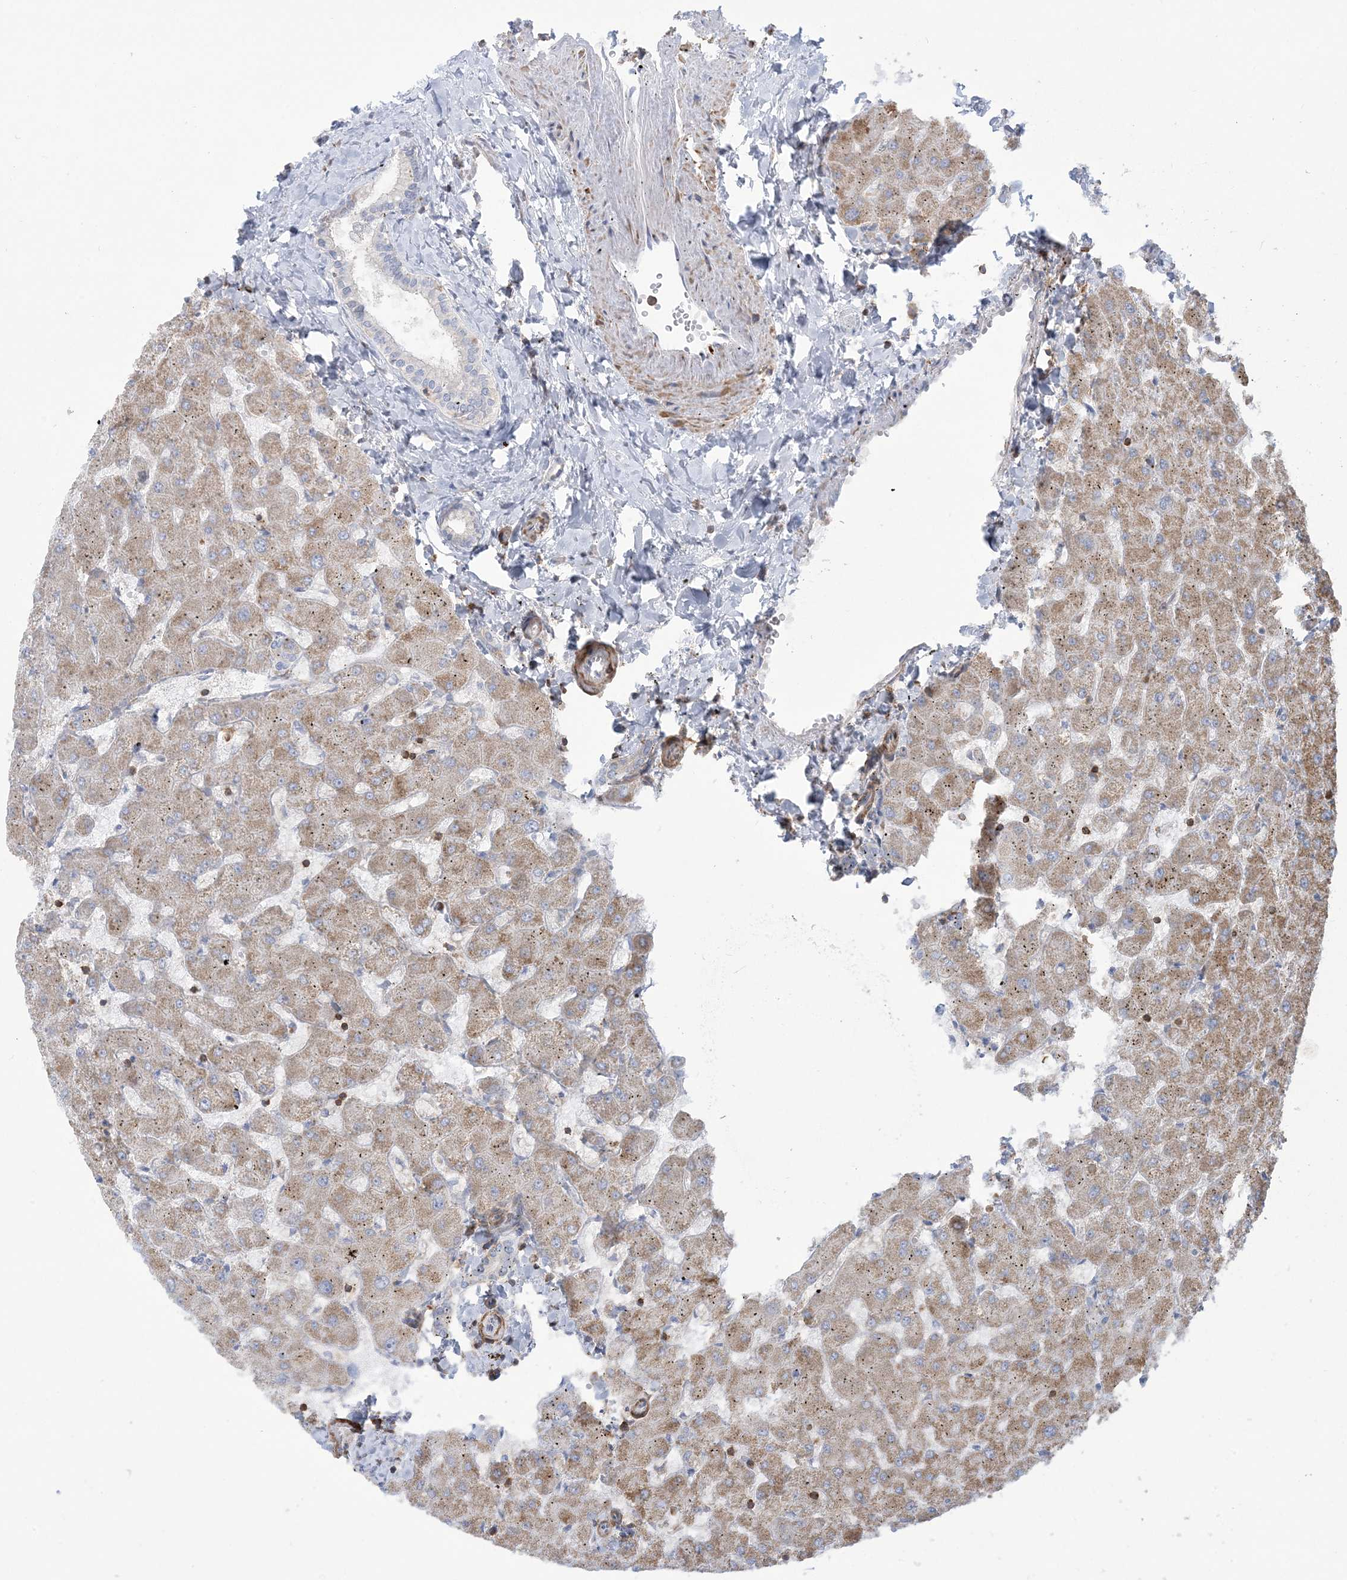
{"staining": {"intensity": "negative", "quantity": "none", "location": "none"}, "tissue": "liver", "cell_type": "Cholangiocytes", "image_type": "normal", "snomed": [{"axis": "morphology", "description": "Normal tissue, NOS"}, {"axis": "topography", "description": "Liver"}], "caption": "Immunohistochemistry image of benign liver stained for a protein (brown), which displays no expression in cholangiocytes.", "gene": "ARHGAP30", "patient": {"sex": "female", "age": 63}}